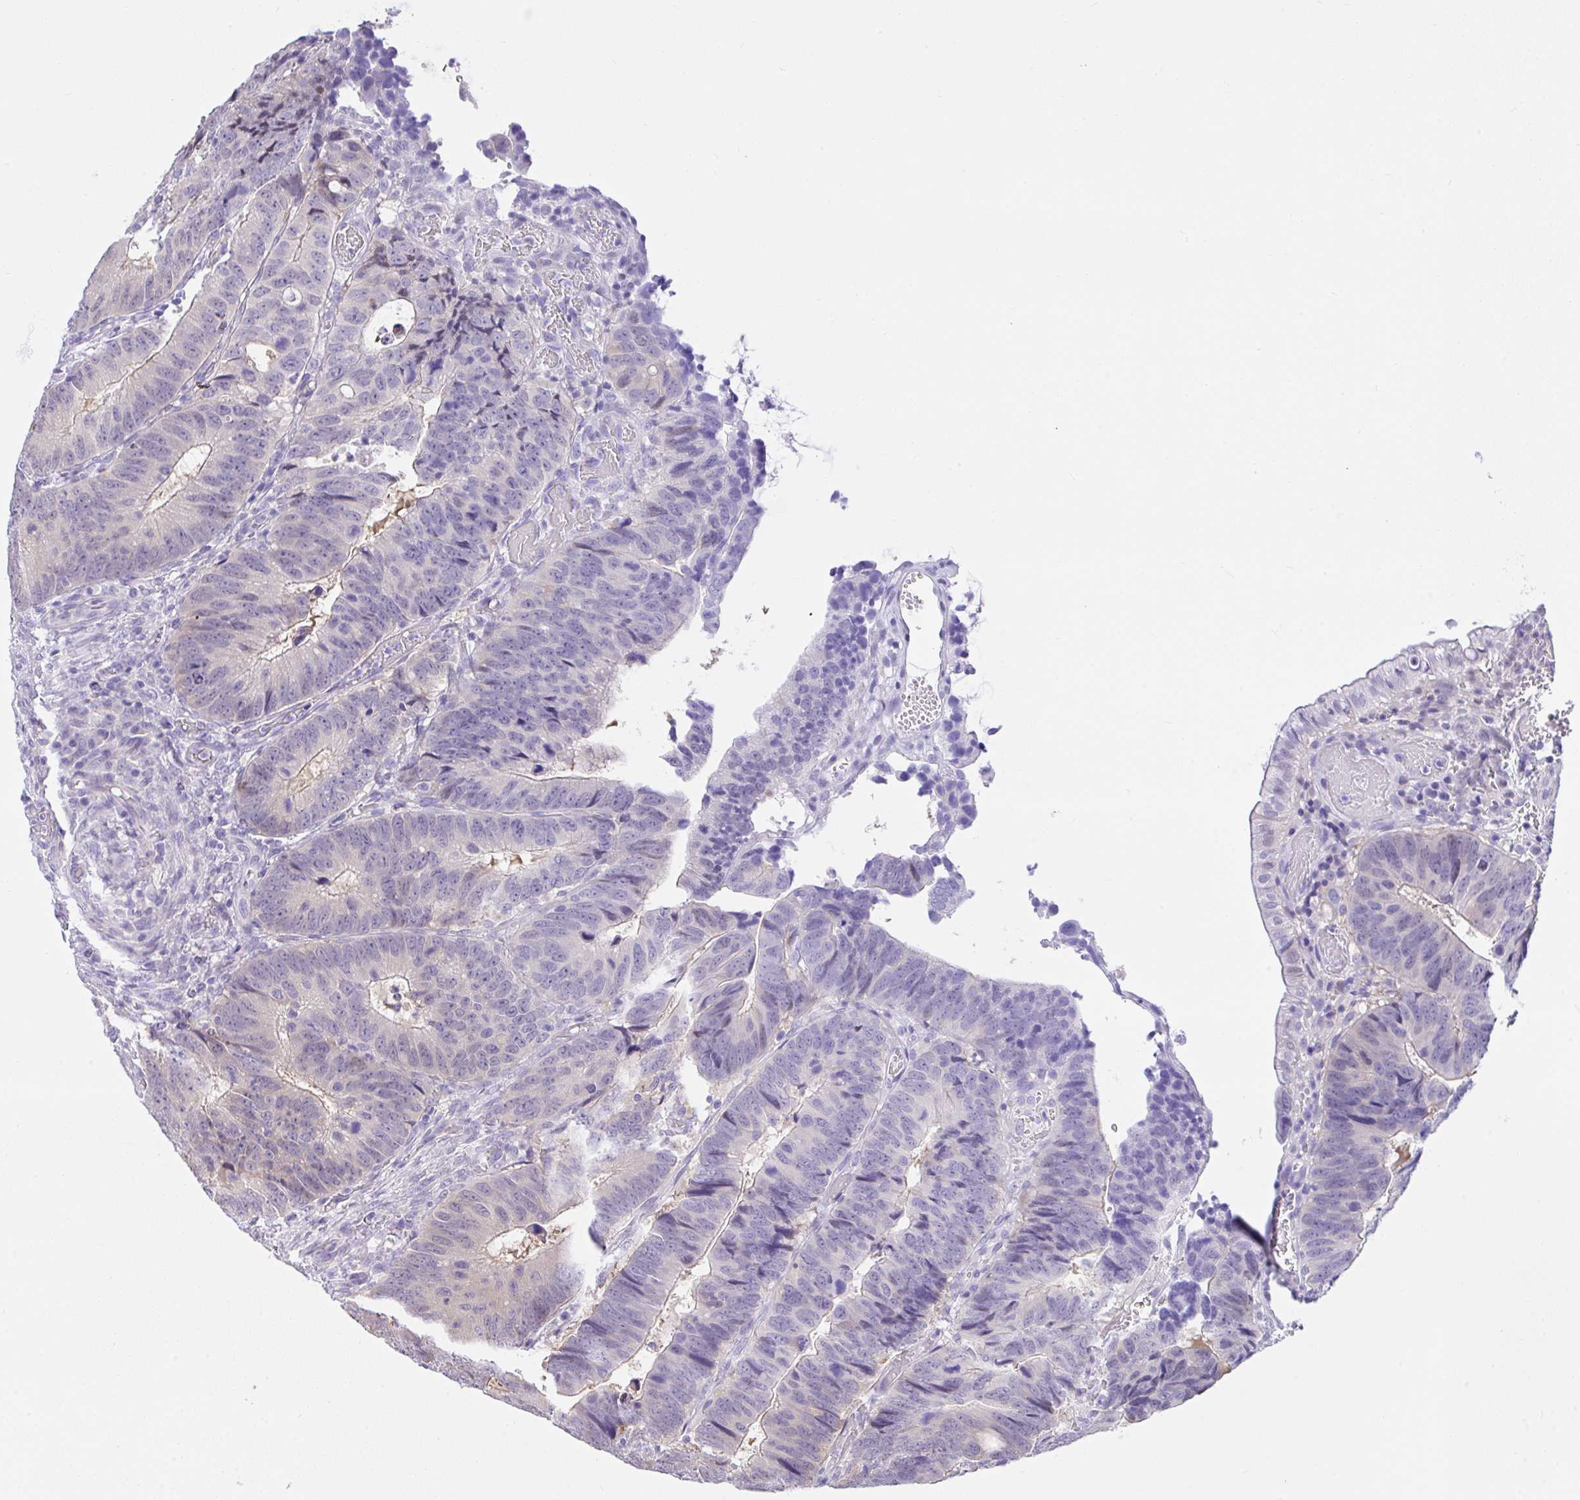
{"staining": {"intensity": "weak", "quantity": "<25%", "location": "nuclear"}, "tissue": "colorectal cancer", "cell_type": "Tumor cells", "image_type": "cancer", "snomed": [{"axis": "morphology", "description": "Adenocarcinoma, NOS"}, {"axis": "topography", "description": "Colon"}], "caption": "Tumor cells show no significant positivity in colorectal cancer (adenocarcinoma). (Stains: DAB immunohistochemistry (IHC) with hematoxylin counter stain, Microscopy: brightfield microscopy at high magnification).", "gene": "ZNF485", "patient": {"sex": "male", "age": 62}}